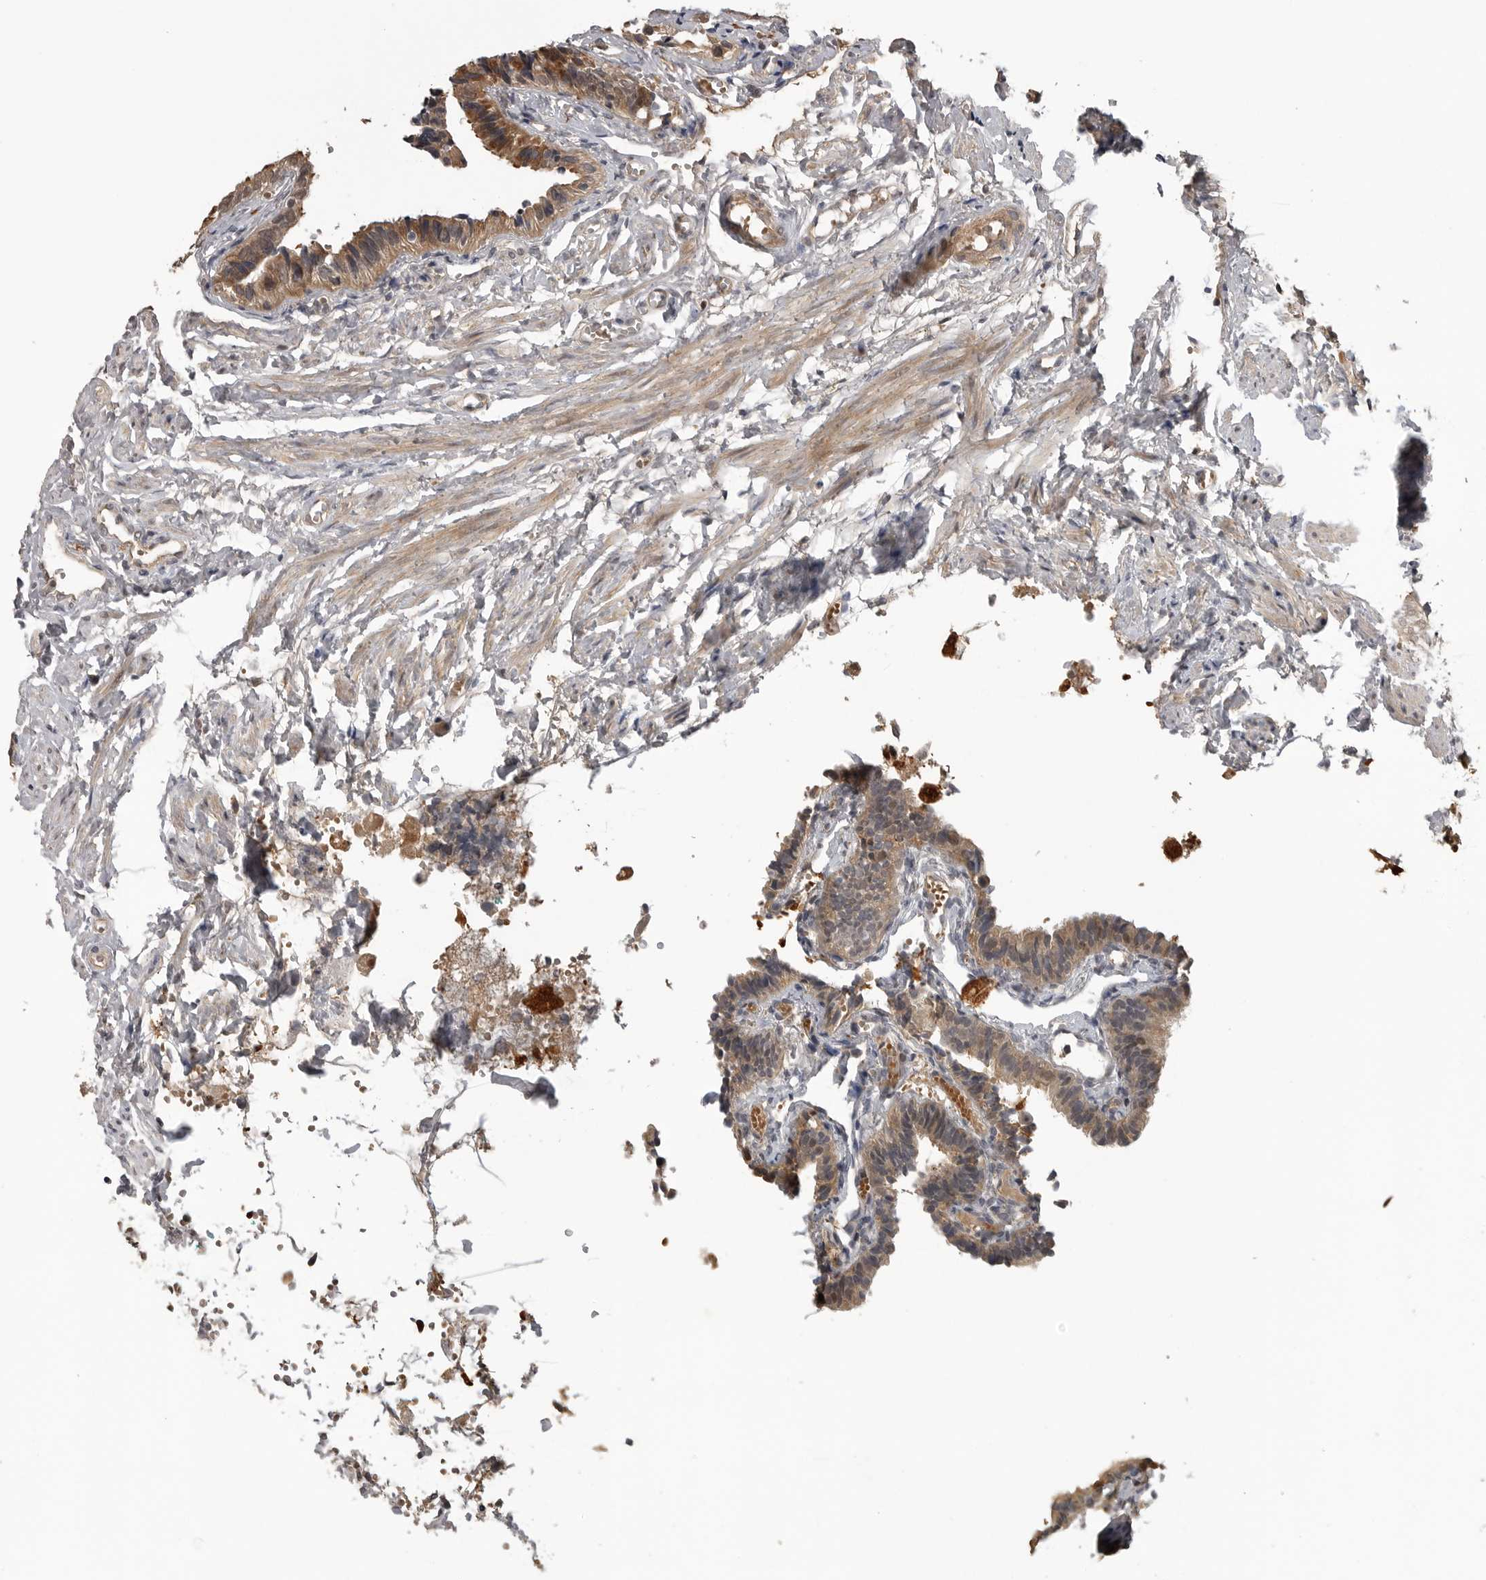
{"staining": {"intensity": "moderate", "quantity": ">75%", "location": "cytoplasmic/membranous,nuclear"}, "tissue": "fallopian tube", "cell_type": "Glandular cells", "image_type": "normal", "snomed": [{"axis": "morphology", "description": "Normal tissue, NOS"}, {"axis": "topography", "description": "Fallopian tube"}], "caption": "Immunohistochemistry (IHC) of unremarkable fallopian tube shows medium levels of moderate cytoplasmic/membranous,nuclear staining in approximately >75% of glandular cells. (DAB (3,3'-diaminobenzidine) IHC, brown staining for protein, blue staining for nuclei).", "gene": "AKAP7", "patient": {"sex": "female", "age": 46}}